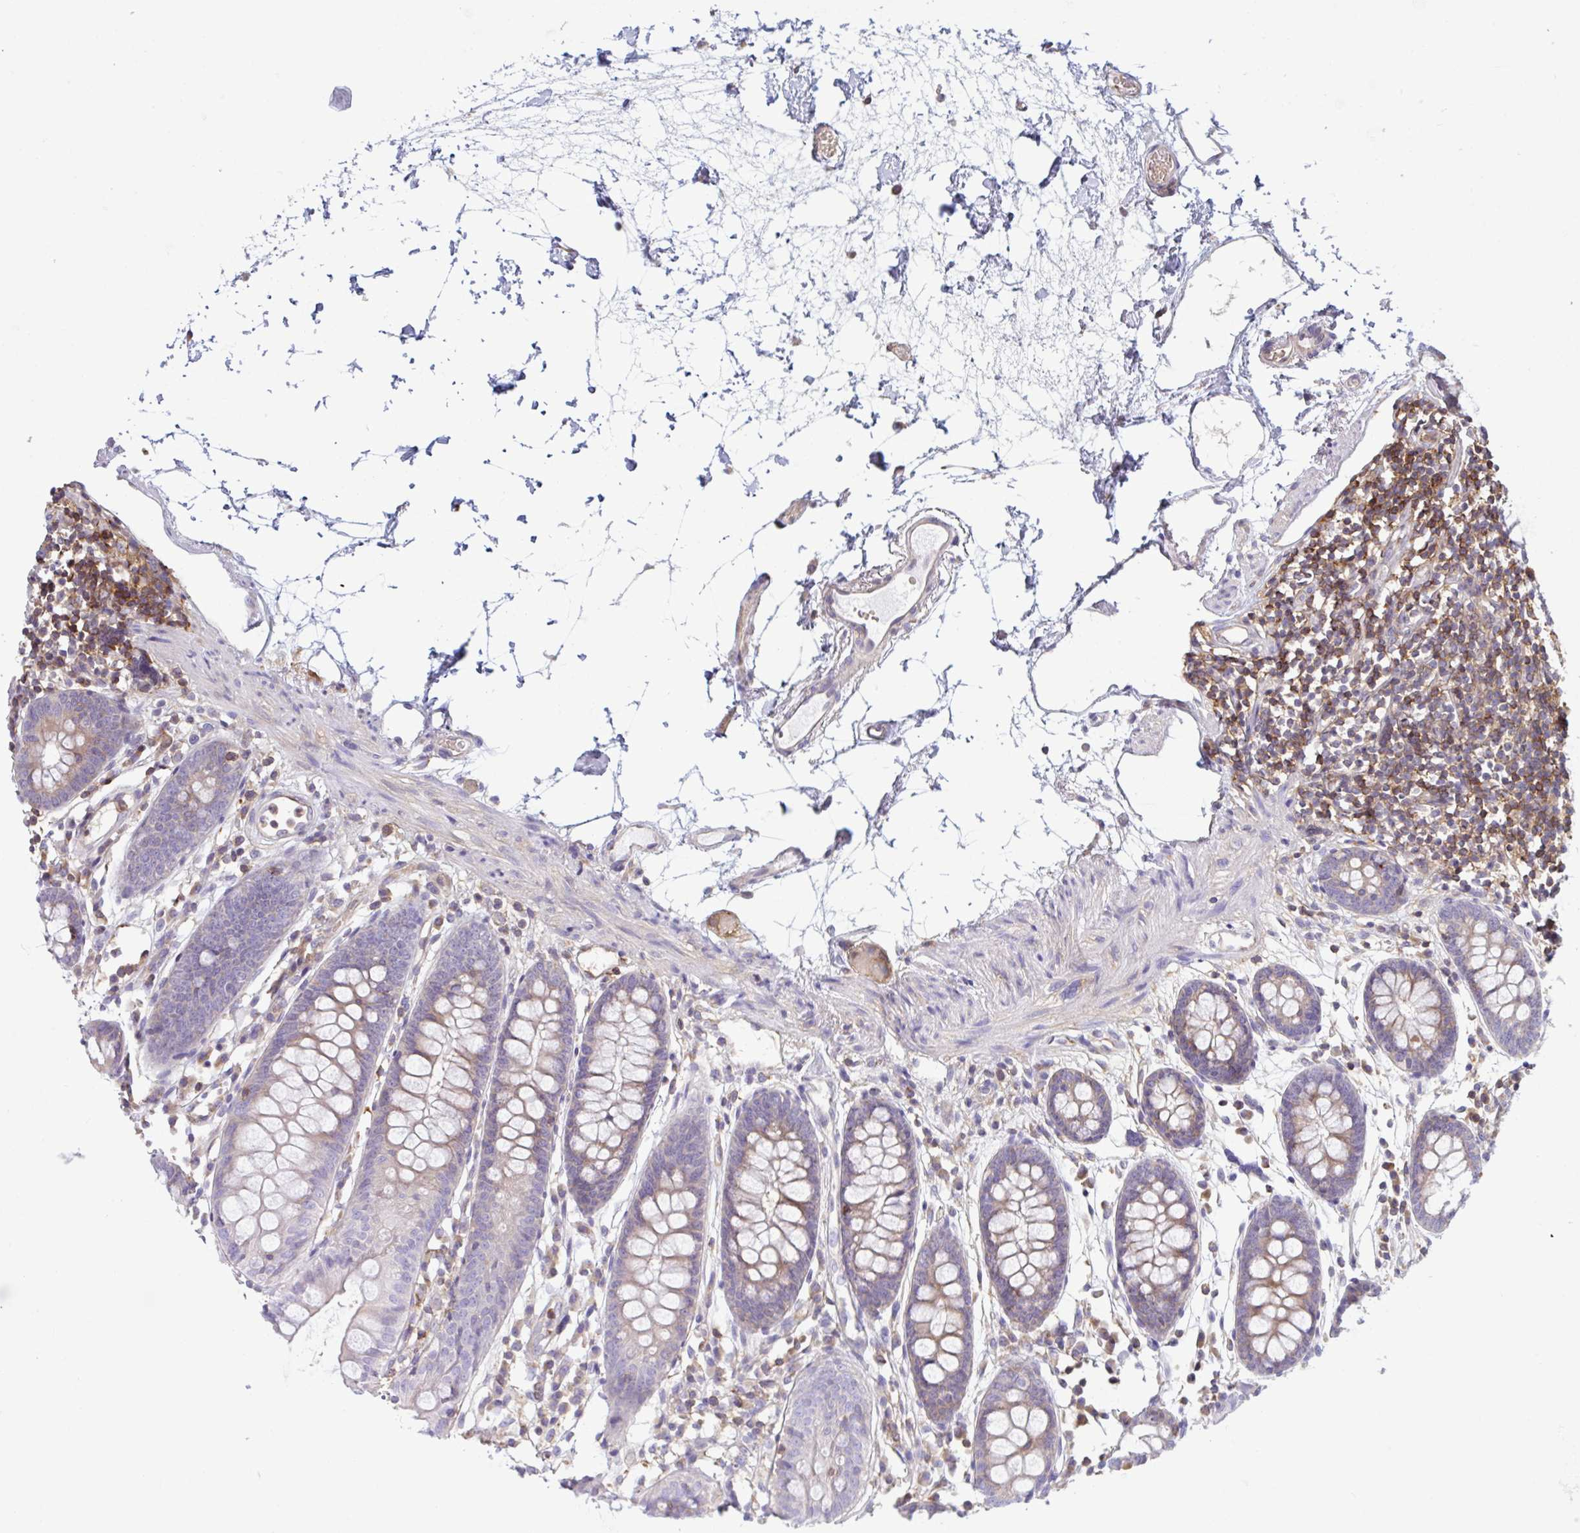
{"staining": {"intensity": "negative", "quantity": "none", "location": "none"}, "tissue": "colon", "cell_type": "Endothelial cells", "image_type": "normal", "snomed": [{"axis": "morphology", "description": "Normal tissue, NOS"}, {"axis": "topography", "description": "Colon"}], "caption": "Colon was stained to show a protein in brown. There is no significant positivity in endothelial cells. (Brightfield microscopy of DAB (3,3'-diaminobenzidine) immunohistochemistry at high magnification).", "gene": "TSC22D3", "patient": {"sex": "female", "age": 84}}